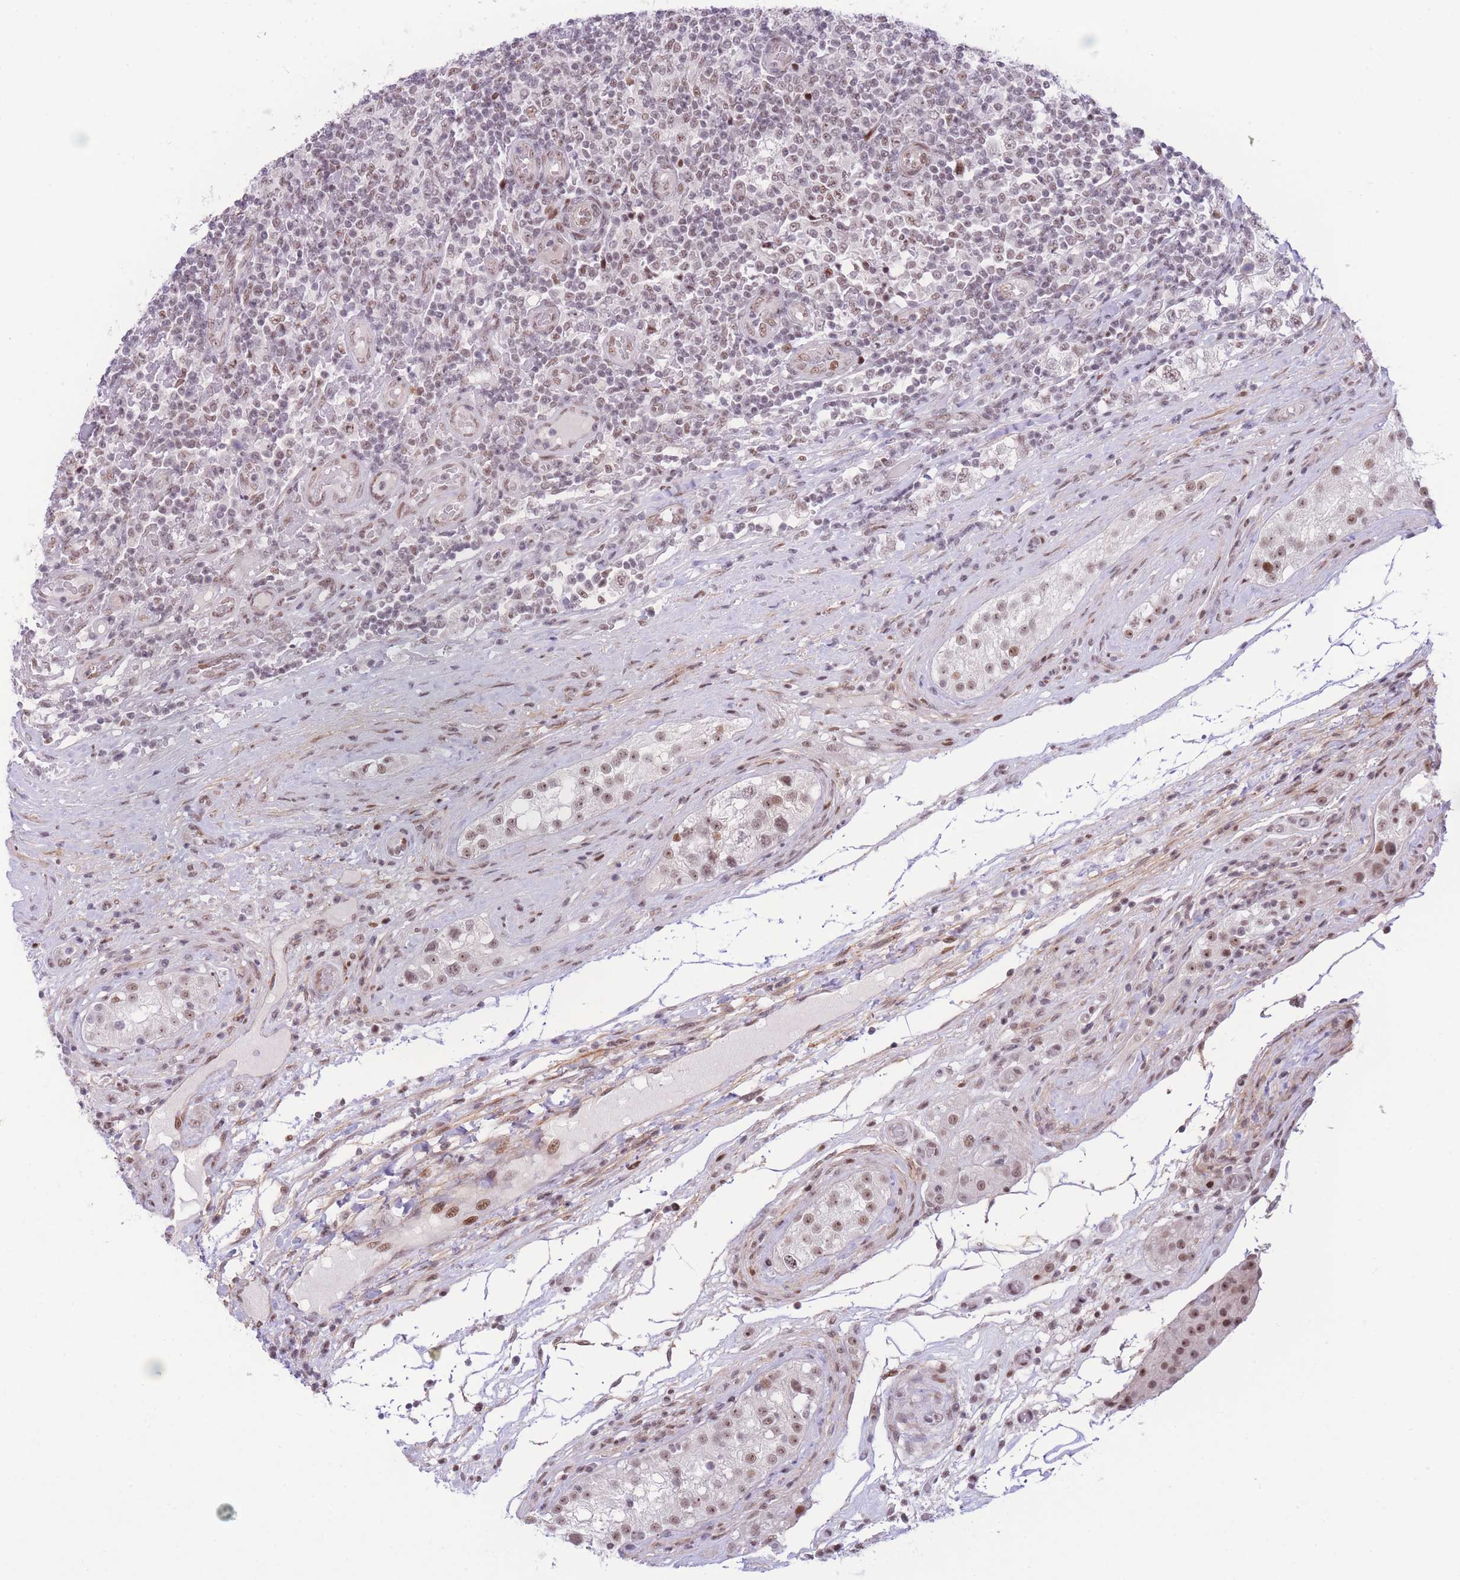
{"staining": {"intensity": "moderate", "quantity": "<25%", "location": "nuclear"}, "tissue": "testis cancer", "cell_type": "Tumor cells", "image_type": "cancer", "snomed": [{"axis": "morphology", "description": "Seminoma, NOS"}, {"axis": "topography", "description": "Testis"}], "caption": "Testis cancer (seminoma) stained for a protein (brown) shows moderate nuclear positive staining in about <25% of tumor cells.", "gene": "PCIF1", "patient": {"sex": "male", "age": 34}}